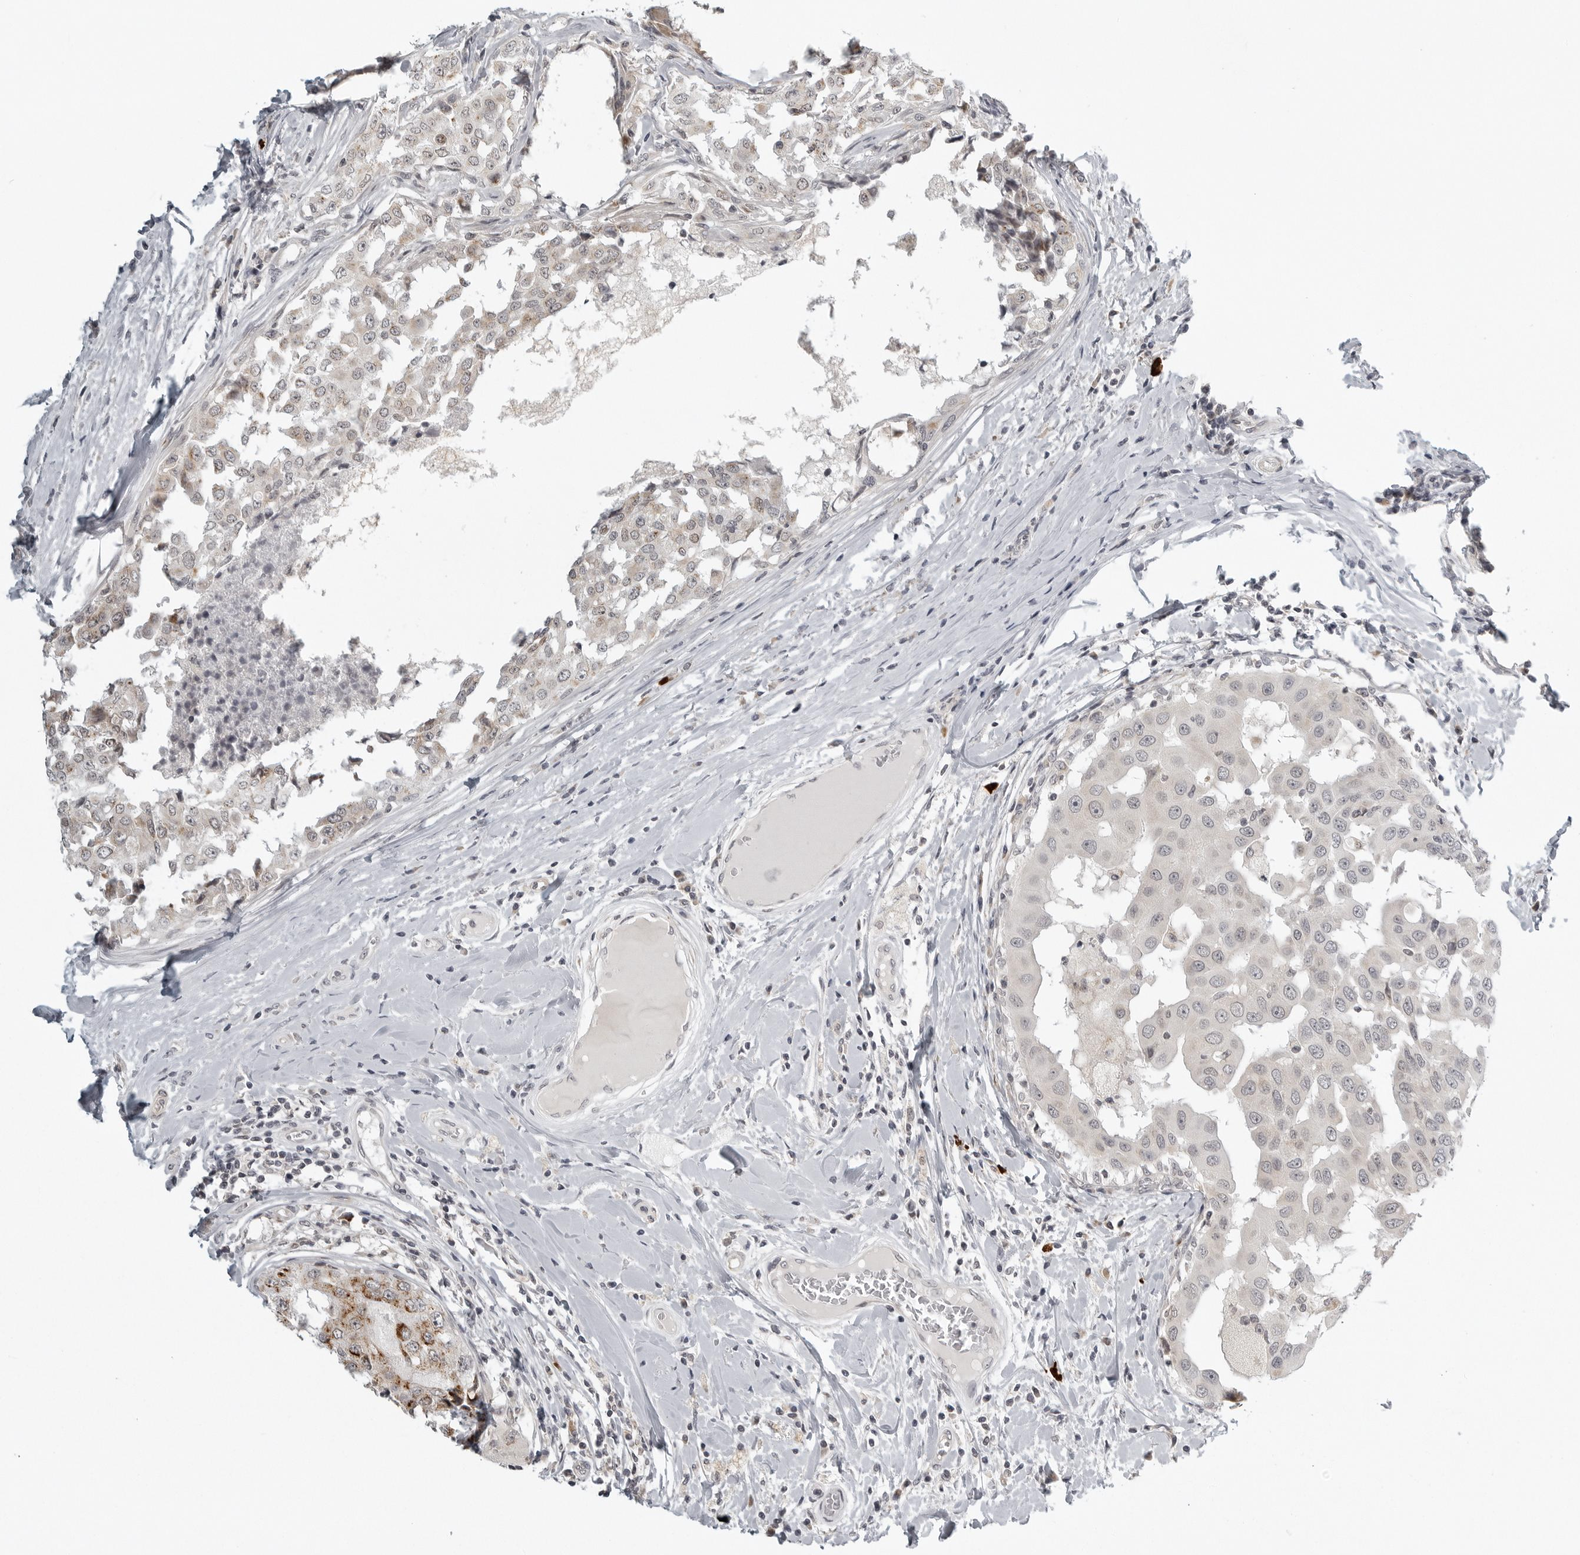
{"staining": {"intensity": "moderate", "quantity": "<25%", "location": "cytoplasmic/membranous,nuclear"}, "tissue": "breast cancer", "cell_type": "Tumor cells", "image_type": "cancer", "snomed": [{"axis": "morphology", "description": "Duct carcinoma"}, {"axis": "topography", "description": "Breast"}], "caption": "IHC staining of breast cancer (intraductal carcinoma), which reveals low levels of moderate cytoplasmic/membranous and nuclear expression in approximately <25% of tumor cells indicating moderate cytoplasmic/membranous and nuclear protein positivity. The staining was performed using DAB (3,3'-diaminobenzidine) (brown) for protein detection and nuclei were counterstained in hematoxylin (blue).", "gene": "TUT4", "patient": {"sex": "female", "age": 27}}